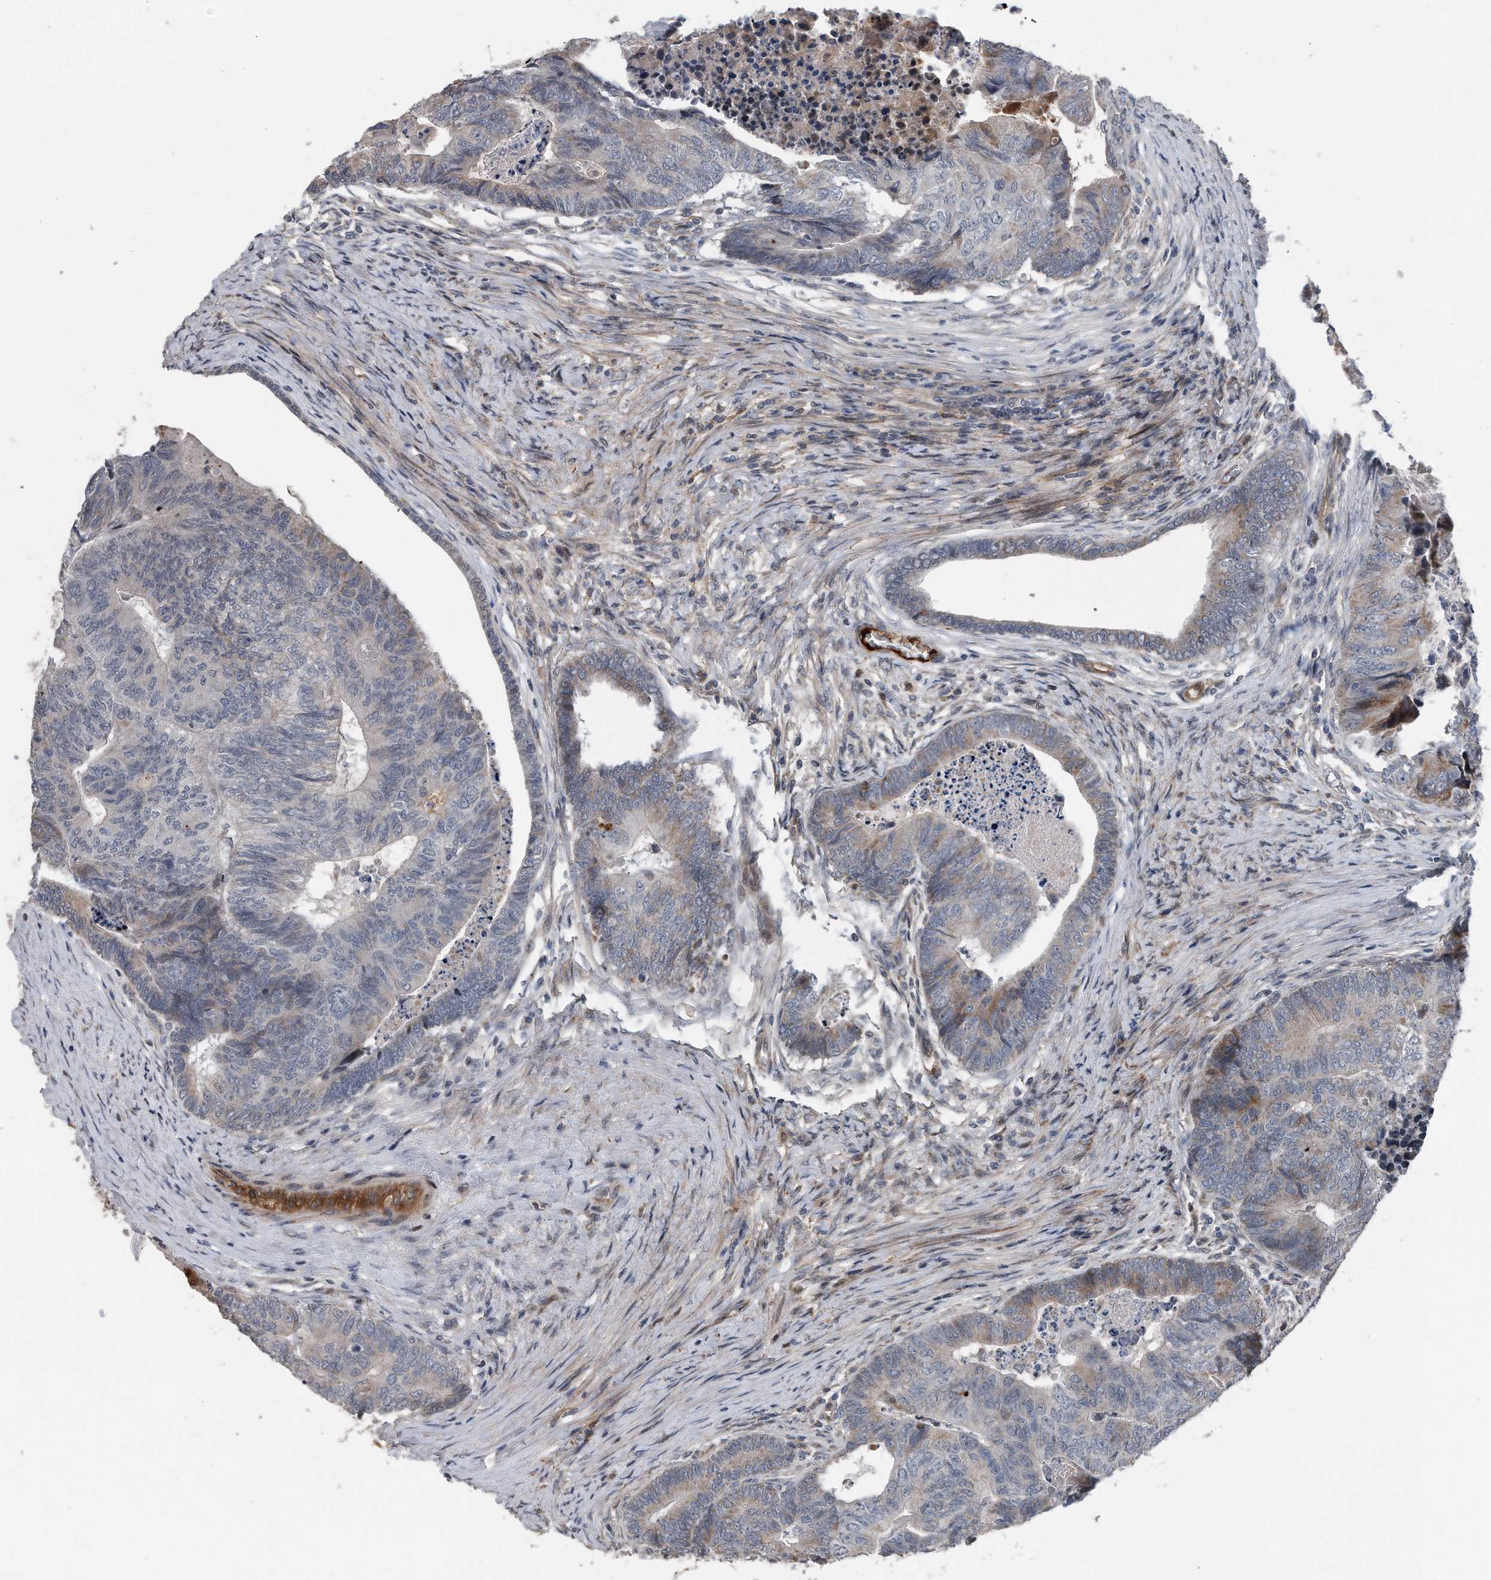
{"staining": {"intensity": "weak", "quantity": "<25%", "location": "cytoplasmic/membranous"}, "tissue": "colorectal cancer", "cell_type": "Tumor cells", "image_type": "cancer", "snomed": [{"axis": "morphology", "description": "Adenocarcinoma, NOS"}, {"axis": "topography", "description": "Colon"}], "caption": "Immunohistochemistry (IHC) image of colorectal cancer stained for a protein (brown), which exhibits no expression in tumor cells.", "gene": "DST", "patient": {"sex": "female", "age": 67}}